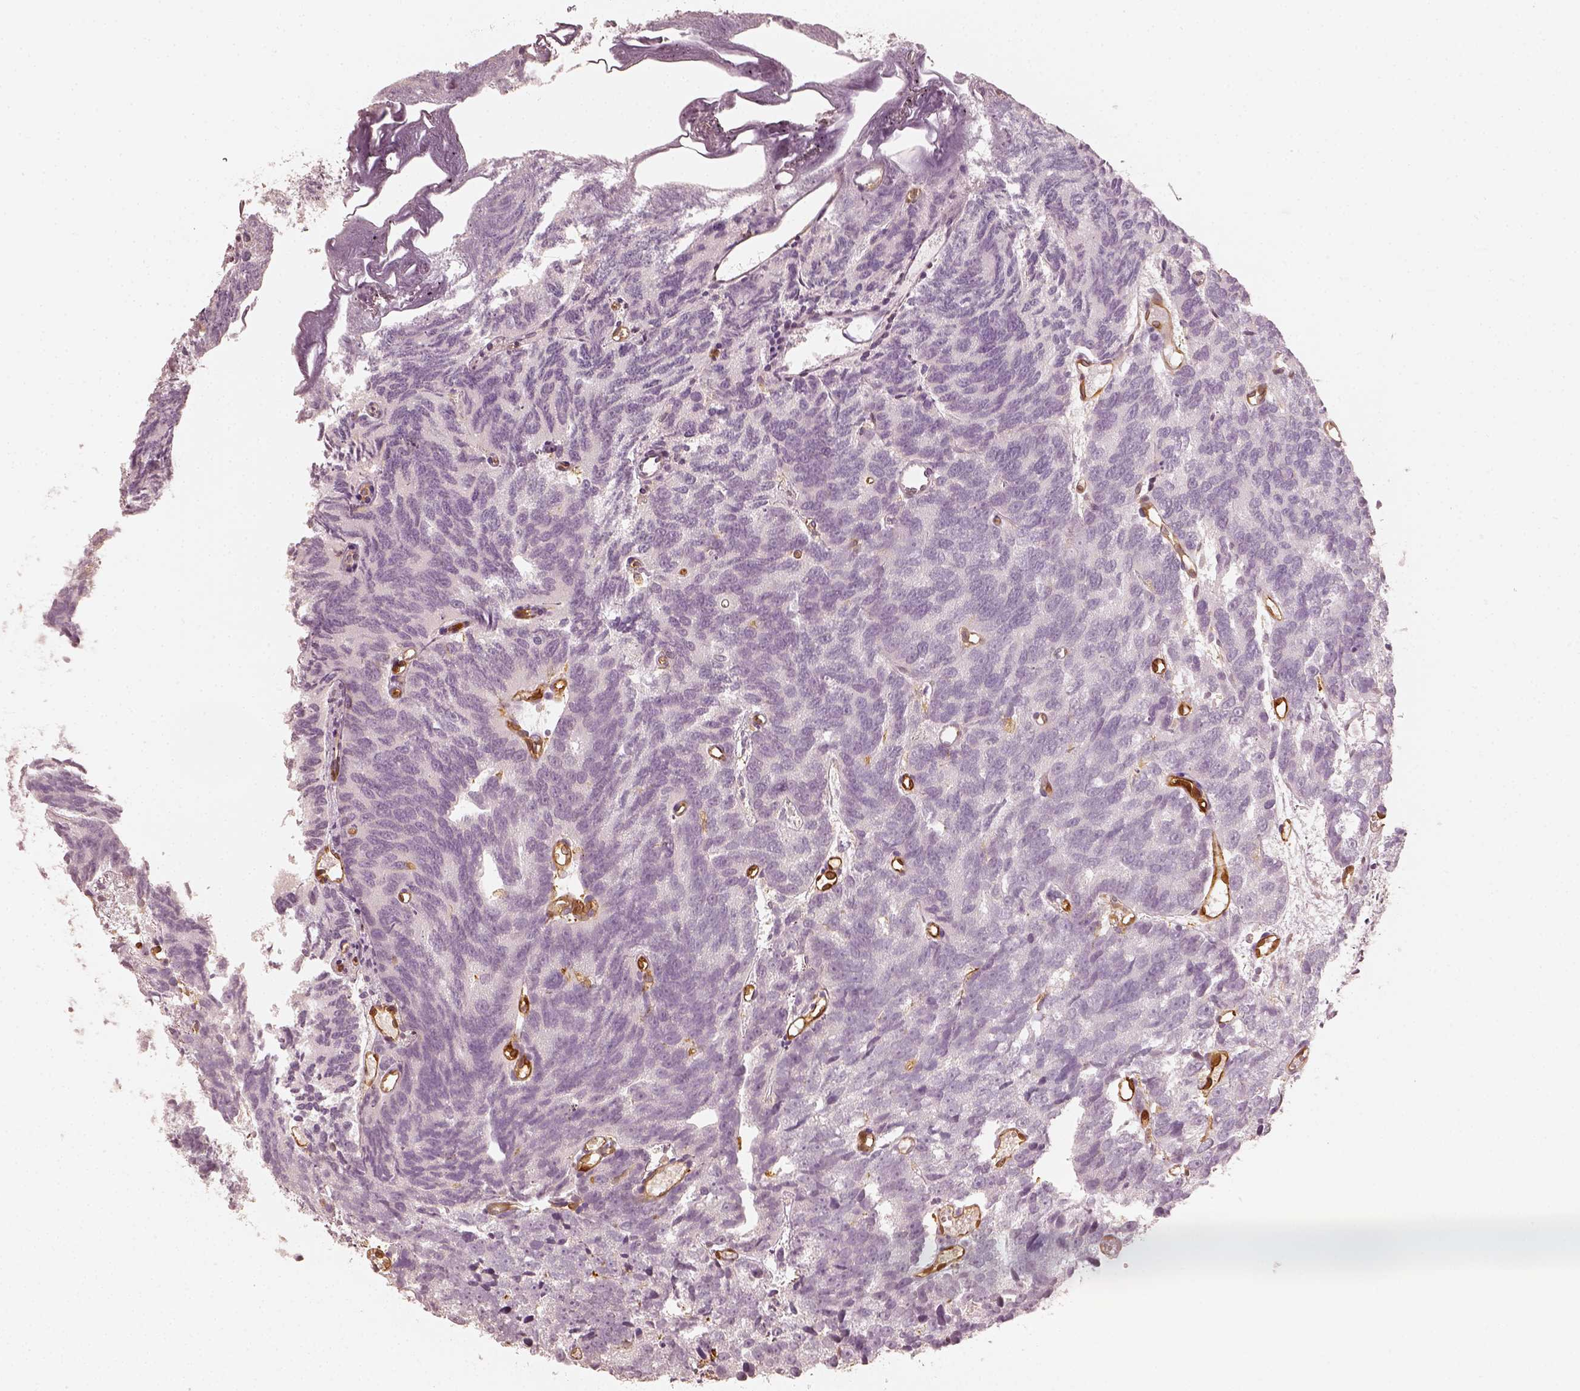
{"staining": {"intensity": "negative", "quantity": "none", "location": "none"}, "tissue": "prostate cancer", "cell_type": "Tumor cells", "image_type": "cancer", "snomed": [{"axis": "morphology", "description": "Adenocarcinoma, High grade"}, {"axis": "topography", "description": "Prostate"}], "caption": "A photomicrograph of high-grade adenocarcinoma (prostate) stained for a protein exhibits no brown staining in tumor cells.", "gene": "FSCN1", "patient": {"sex": "male", "age": 77}}